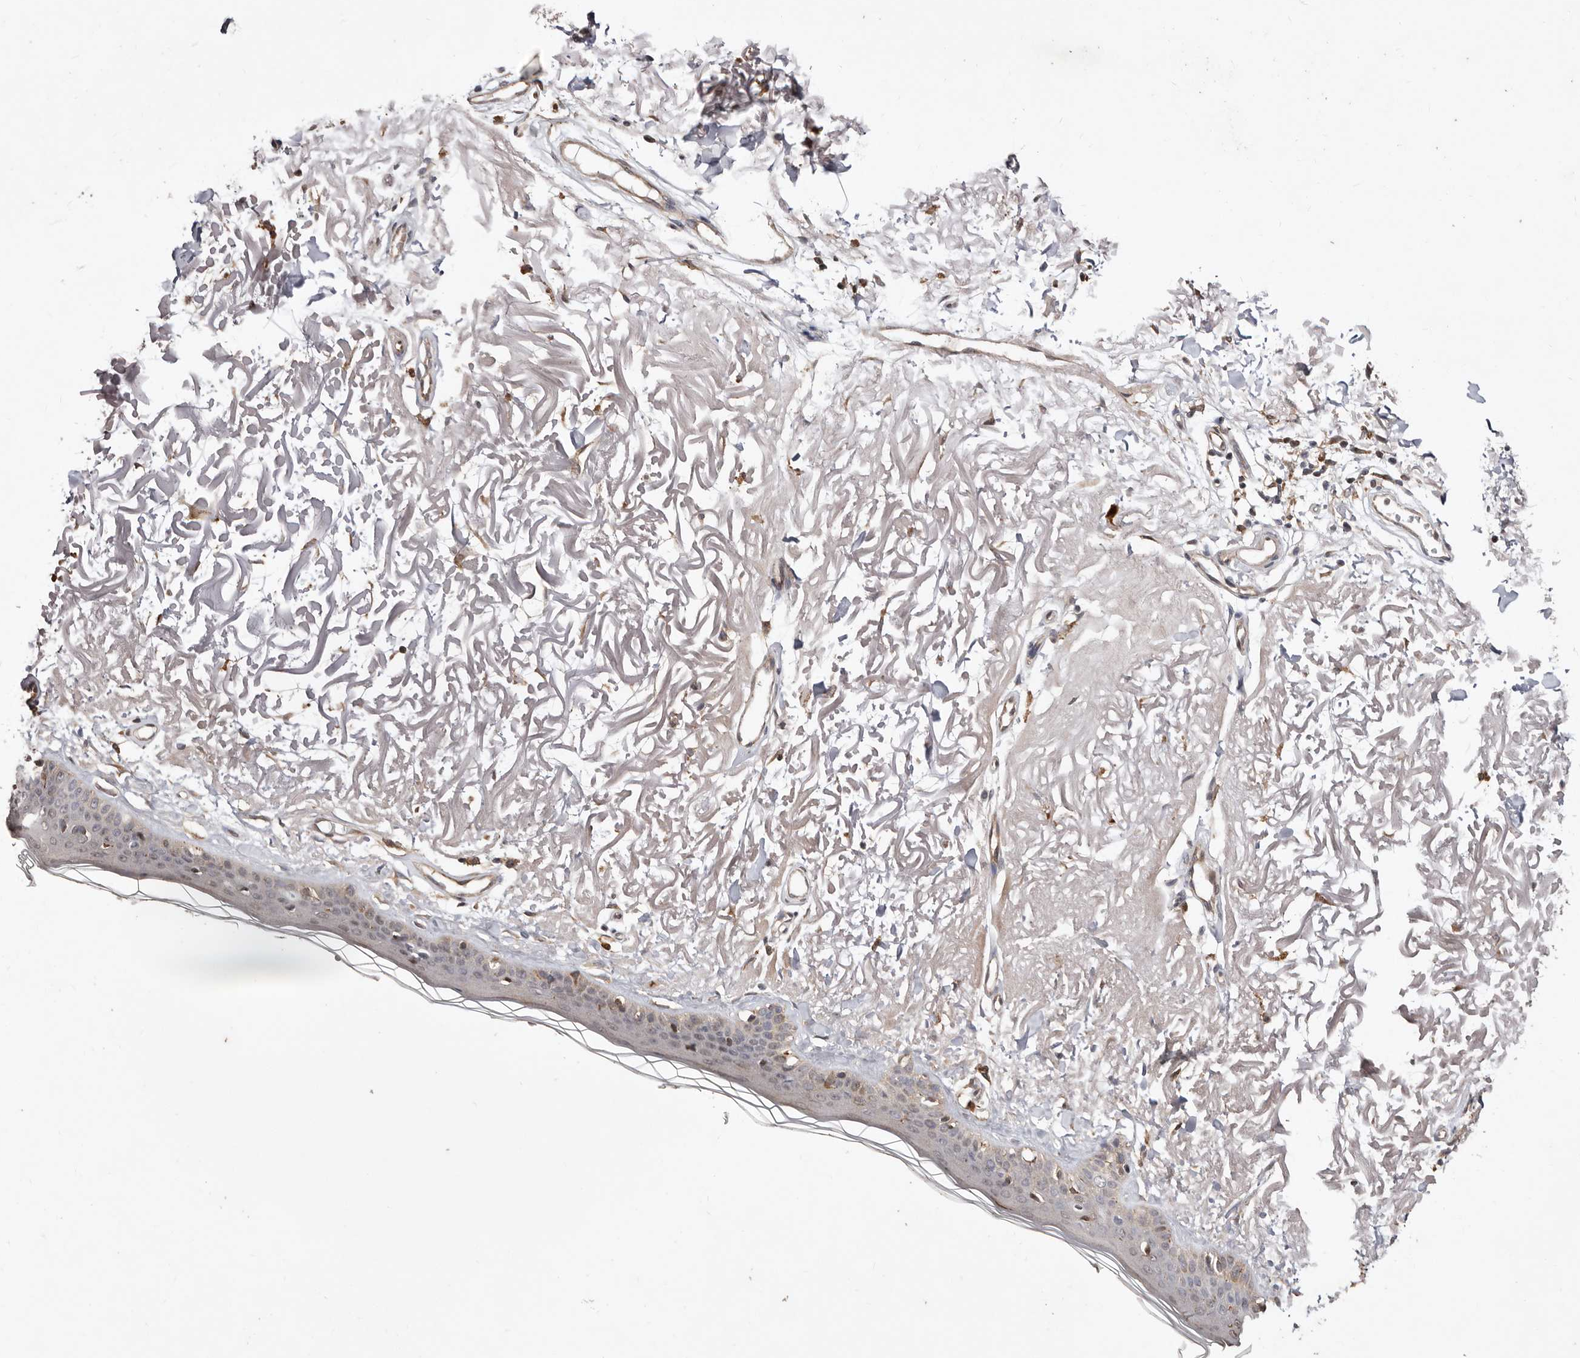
{"staining": {"intensity": "weak", "quantity": ">75%", "location": "cytoplasmic/membranous"}, "tissue": "skin", "cell_type": "Fibroblasts", "image_type": "normal", "snomed": [{"axis": "morphology", "description": "Normal tissue, NOS"}, {"axis": "topography", "description": "Skin"}, {"axis": "topography", "description": "Skeletal muscle"}], "caption": "A high-resolution image shows IHC staining of benign skin, which exhibits weak cytoplasmic/membranous positivity in approximately >75% of fibroblasts.", "gene": "RRM2B", "patient": {"sex": "male", "age": 83}}